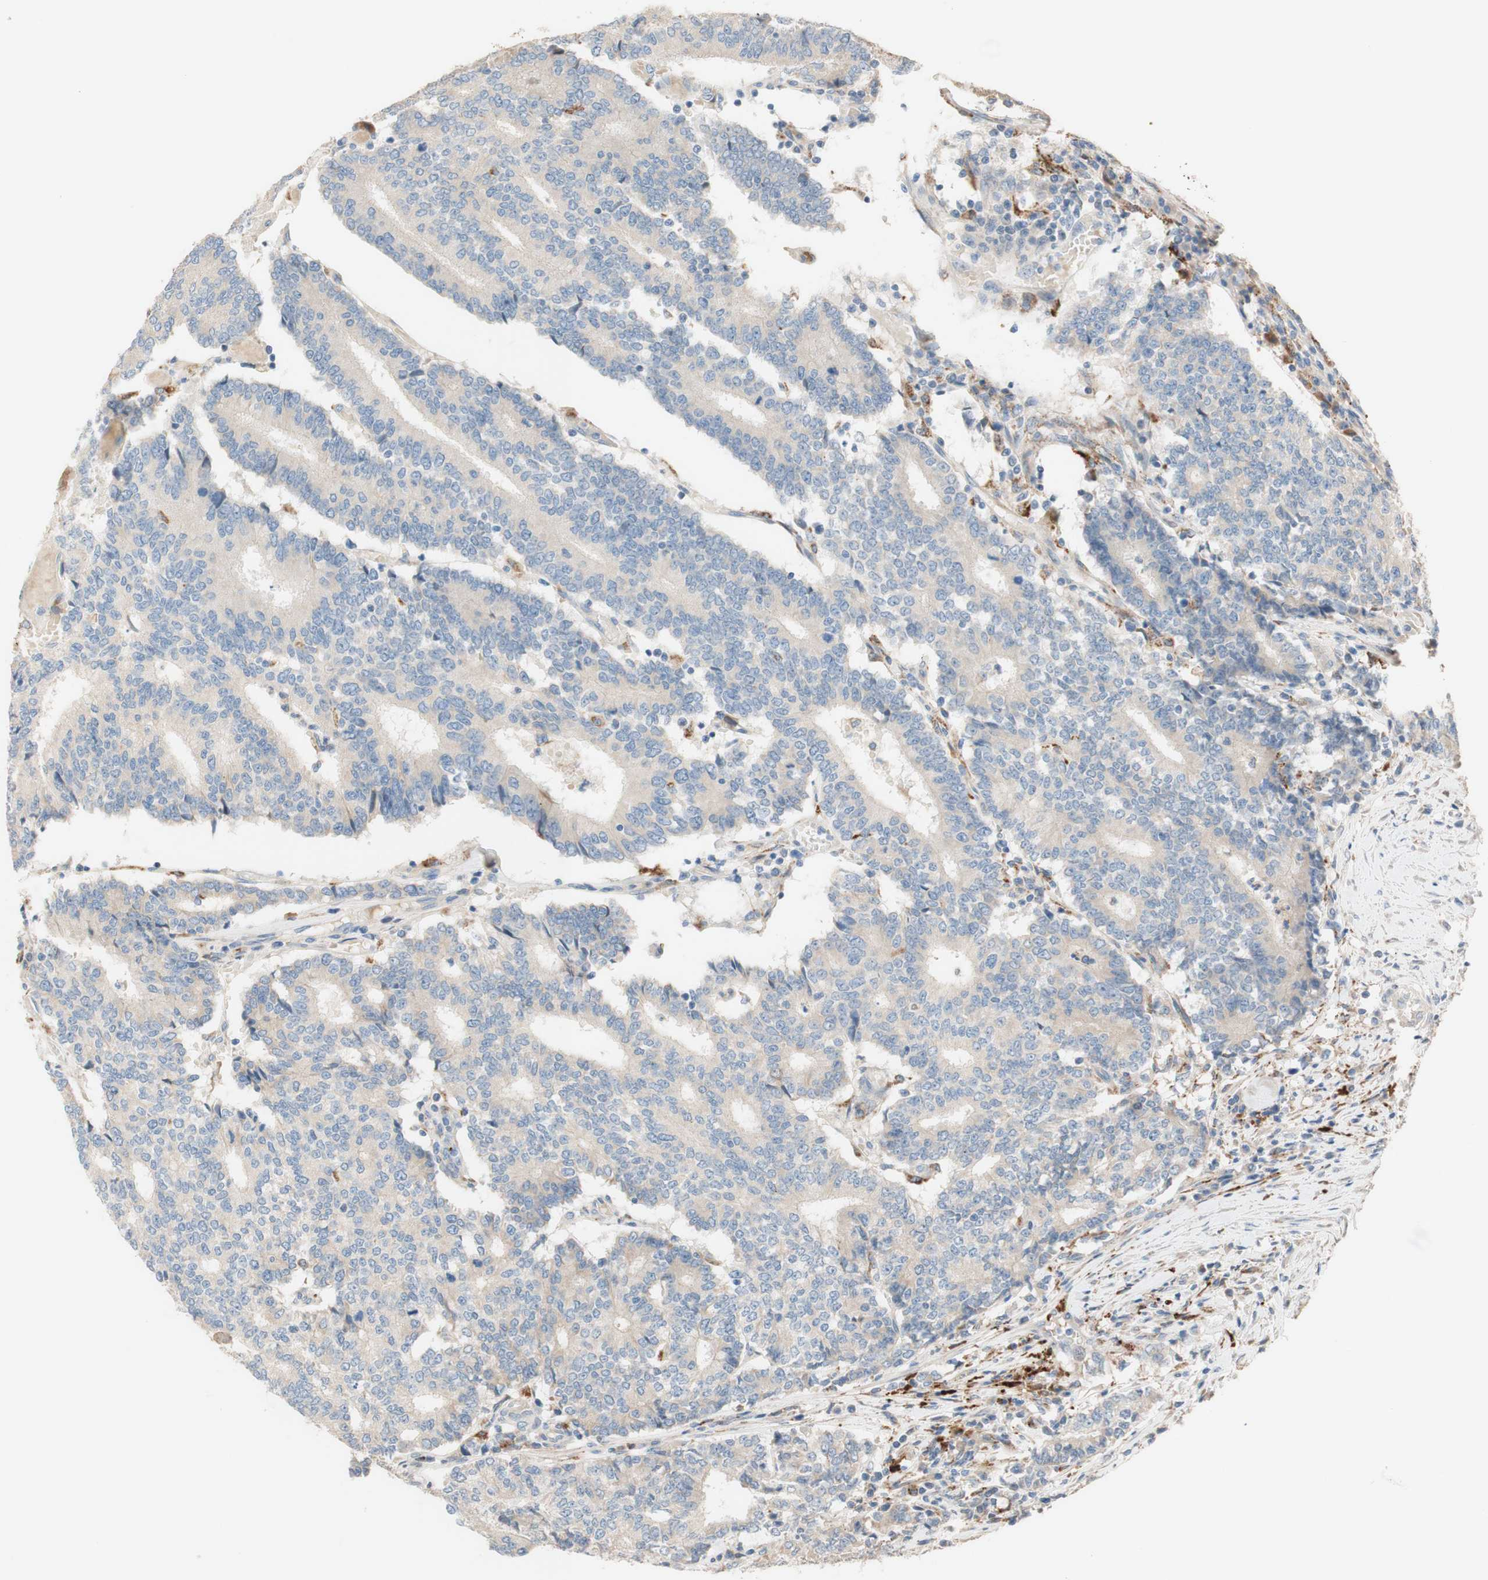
{"staining": {"intensity": "negative", "quantity": "none", "location": "none"}, "tissue": "prostate cancer", "cell_type": "Tumor cells", "image_type": "cancer", "snomed": [{"axis": "morphology", "description": "Normal tissue, NOS"}, {"axis": "morphology", "description": "Adenocarcinoma, High grade"}, {"axis": "topography", "description": "Prostate"}, {"axis": "topography", "description": "Seminal veicle"}], "caption": "An immunohistochemistry image of high-grade adenocarcinoma (prostate) is shown. There is no staining in tumor cells of high-grade adenocarcinoma (prostate).", "gene": "PTPN21", "patient": {"sex": "male", "age": 55}}